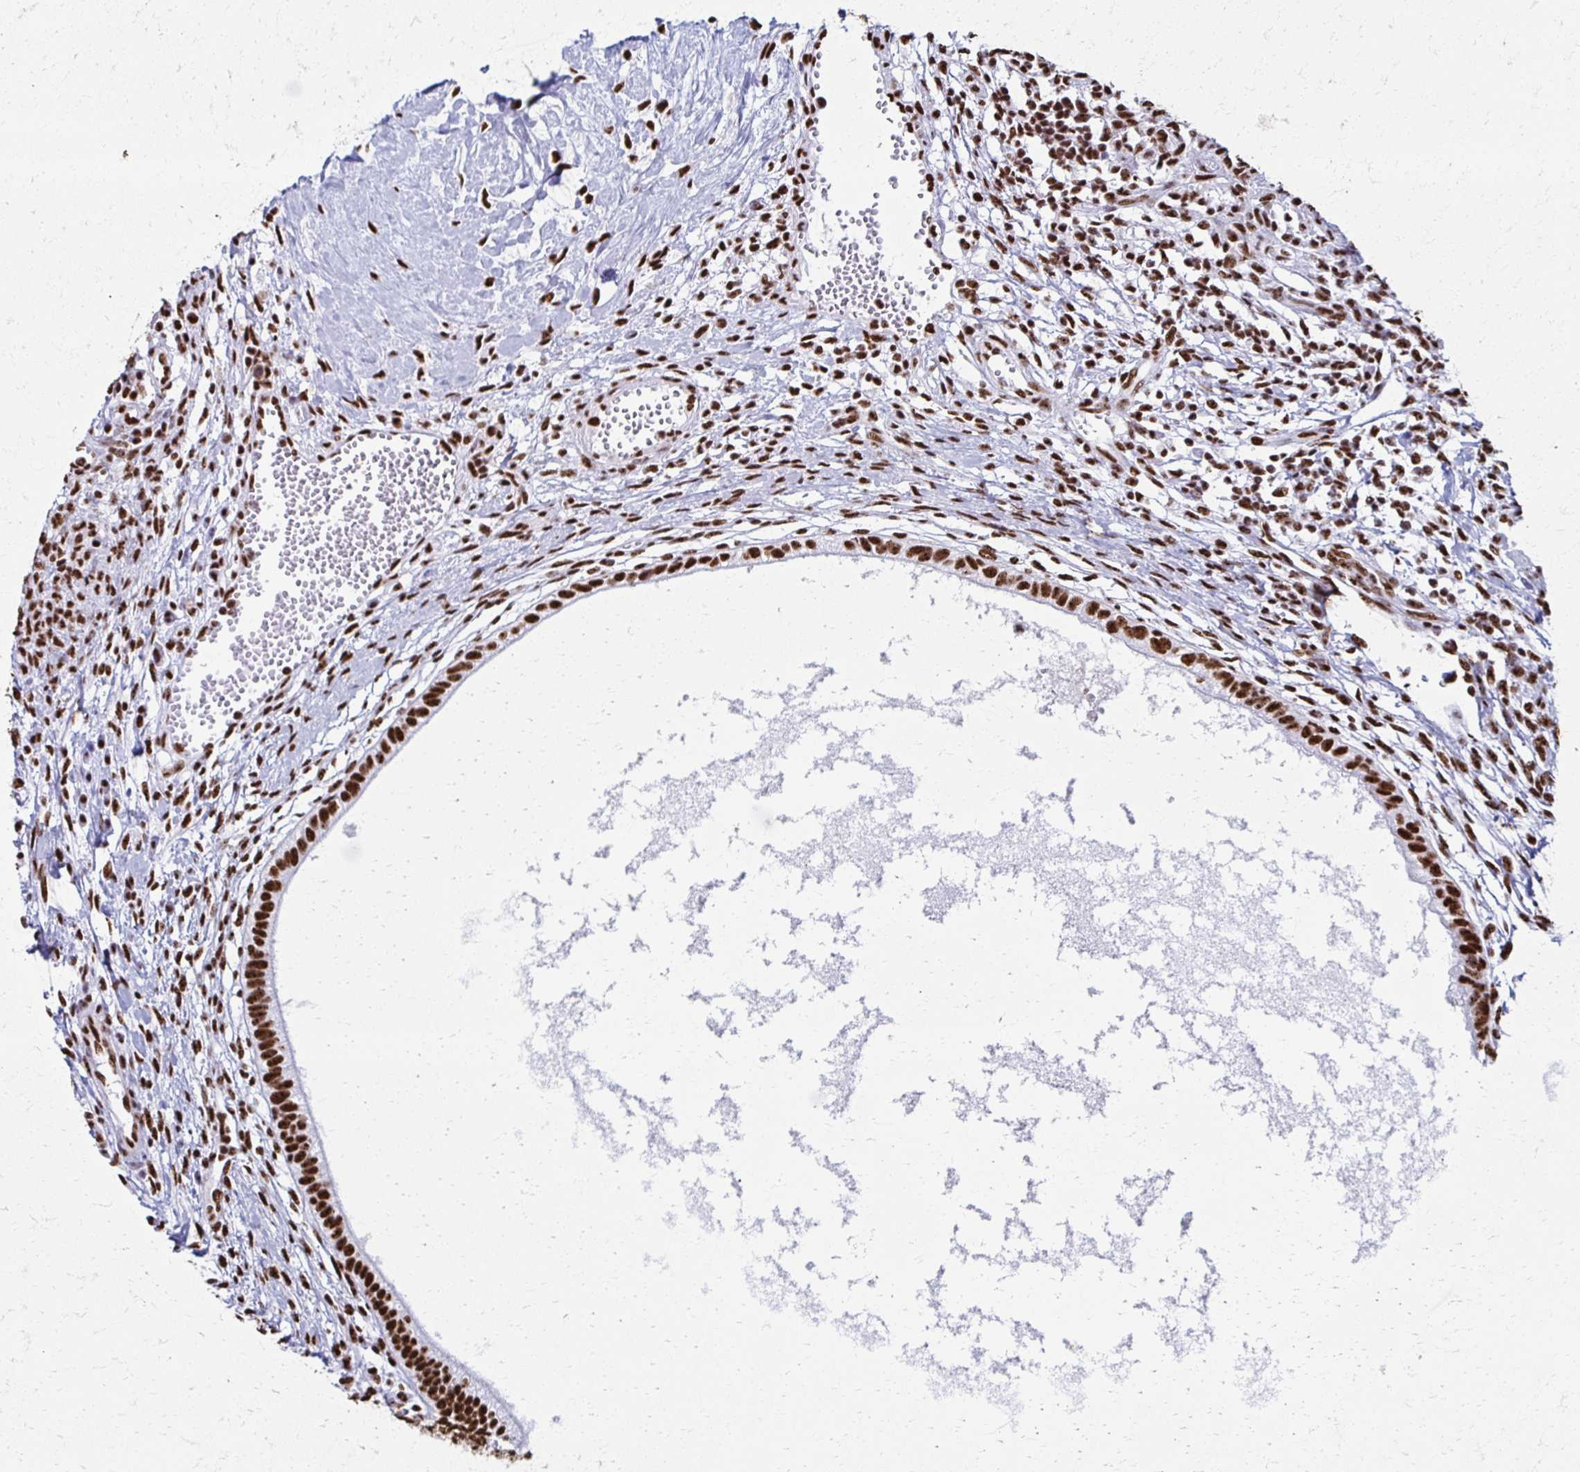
{"staining": {"intensity": "strong", "quantity": ">75%", "location": "nuclear"}, "tissue": "testis cancer", "cell_type": "Tumor cells", "image_type": "cancer", "snomed": [{"axis": "morphology", "description": "Carcinoma, Embryonal, NOS"}, {"axis": "topography", "description": "Testis"}], "caption": "This histopathology image demonstrates immunohistochemistry staining of human testis cancer (embryonal carcinoma), with high strong nuclear expression in about >75% of tumor cells.", "gene": "NONO", "patient": {"sex": "male", "age": 37}}